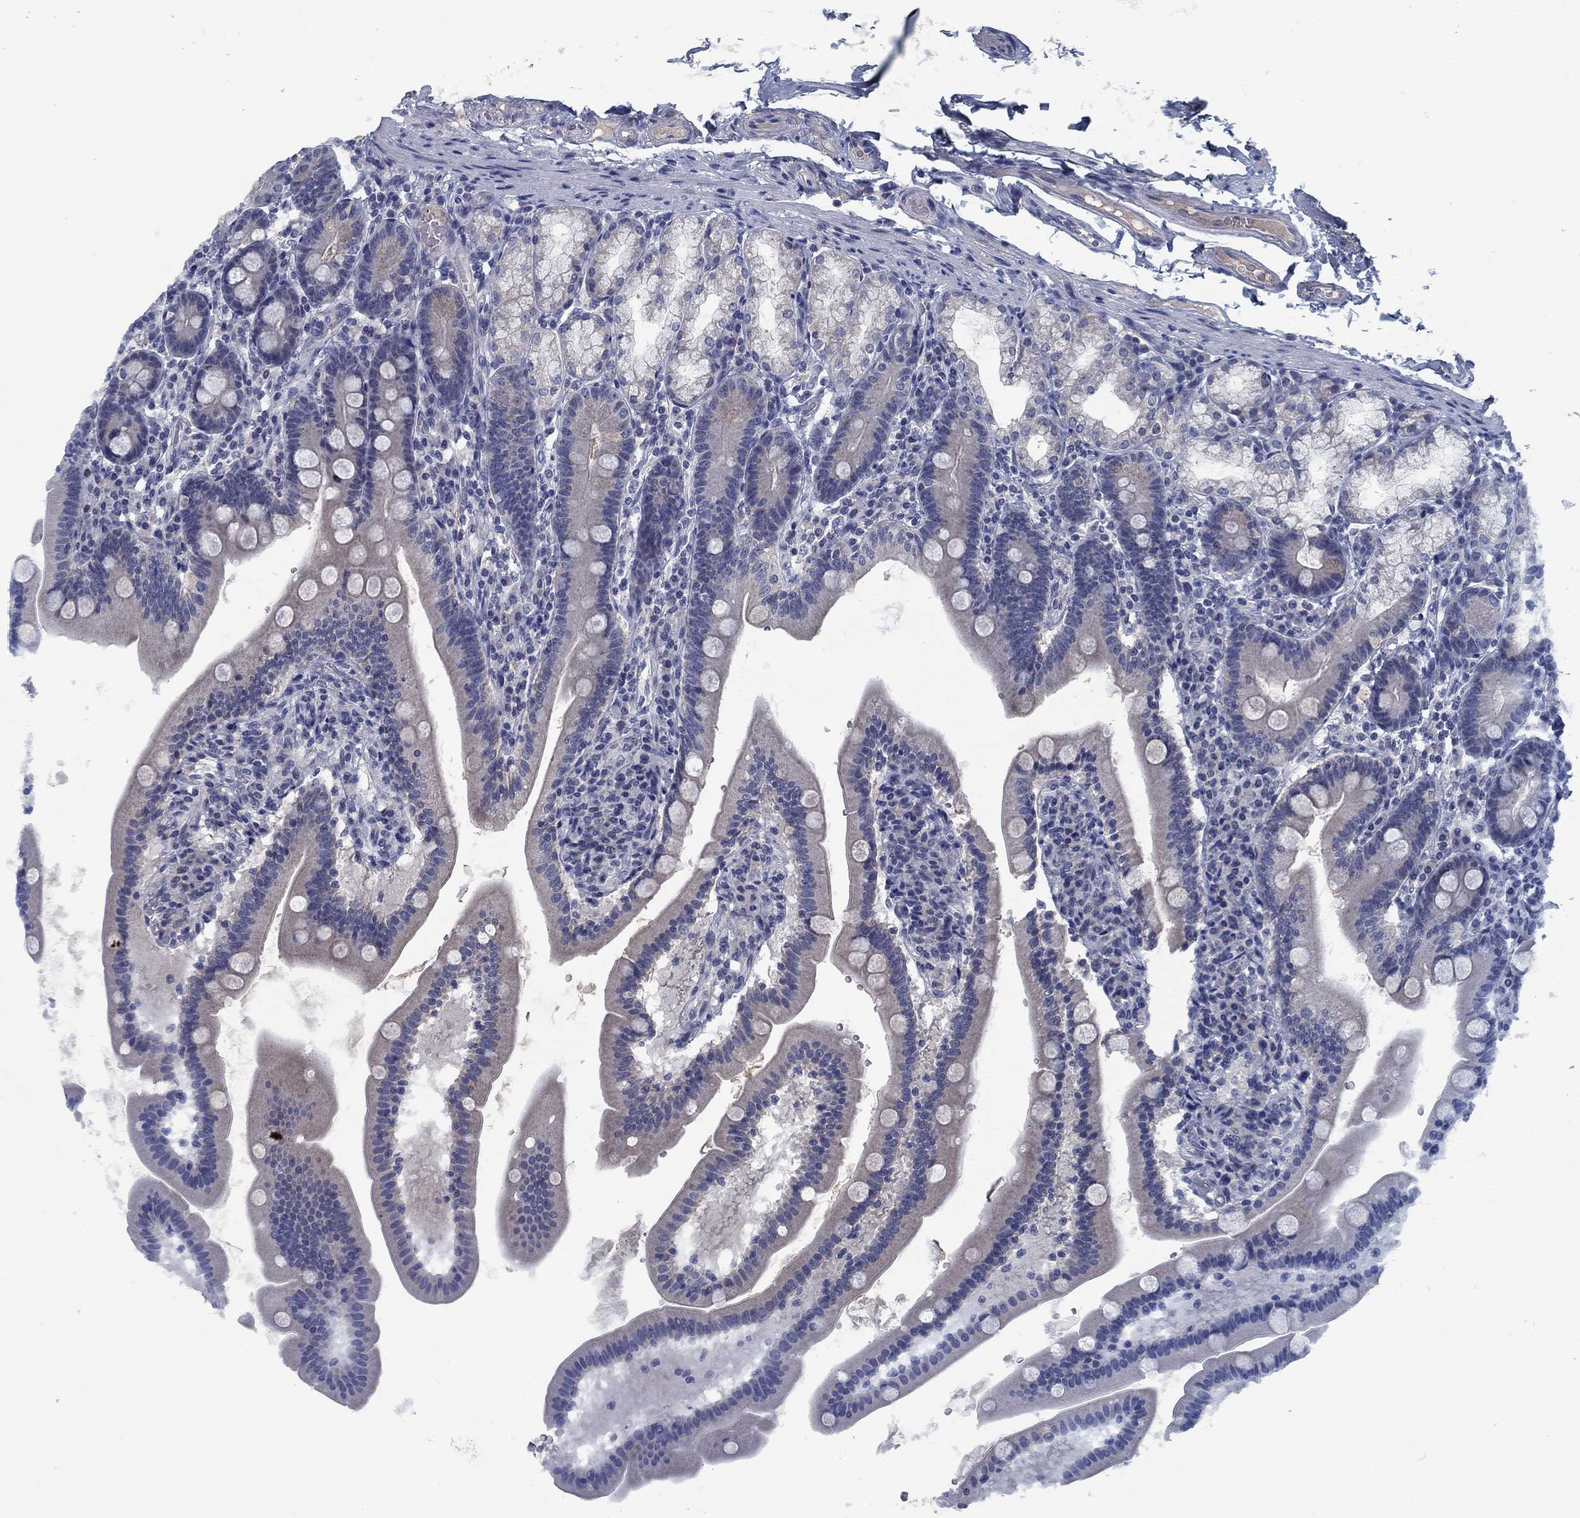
{"staining": {"intensity": "negative", "quantity": "none", "location": "none"}, "tissue": "duodenum", "cell_type": "Glandular cells", "image_type": "normal", "snomed": [{"axis": "morphology", "description": "Normal tissue, NOS"}, {"axis": "topography", "description": "Duodenum"}], "caption": "A high-resolution photomicrograph shows immunohistochemistry (IHC) staining of benign duodenum, which reveals no significant staining in glandular cells.", "gene": "PNMA8A", "patient": {"sex": "female", "age": 67}}